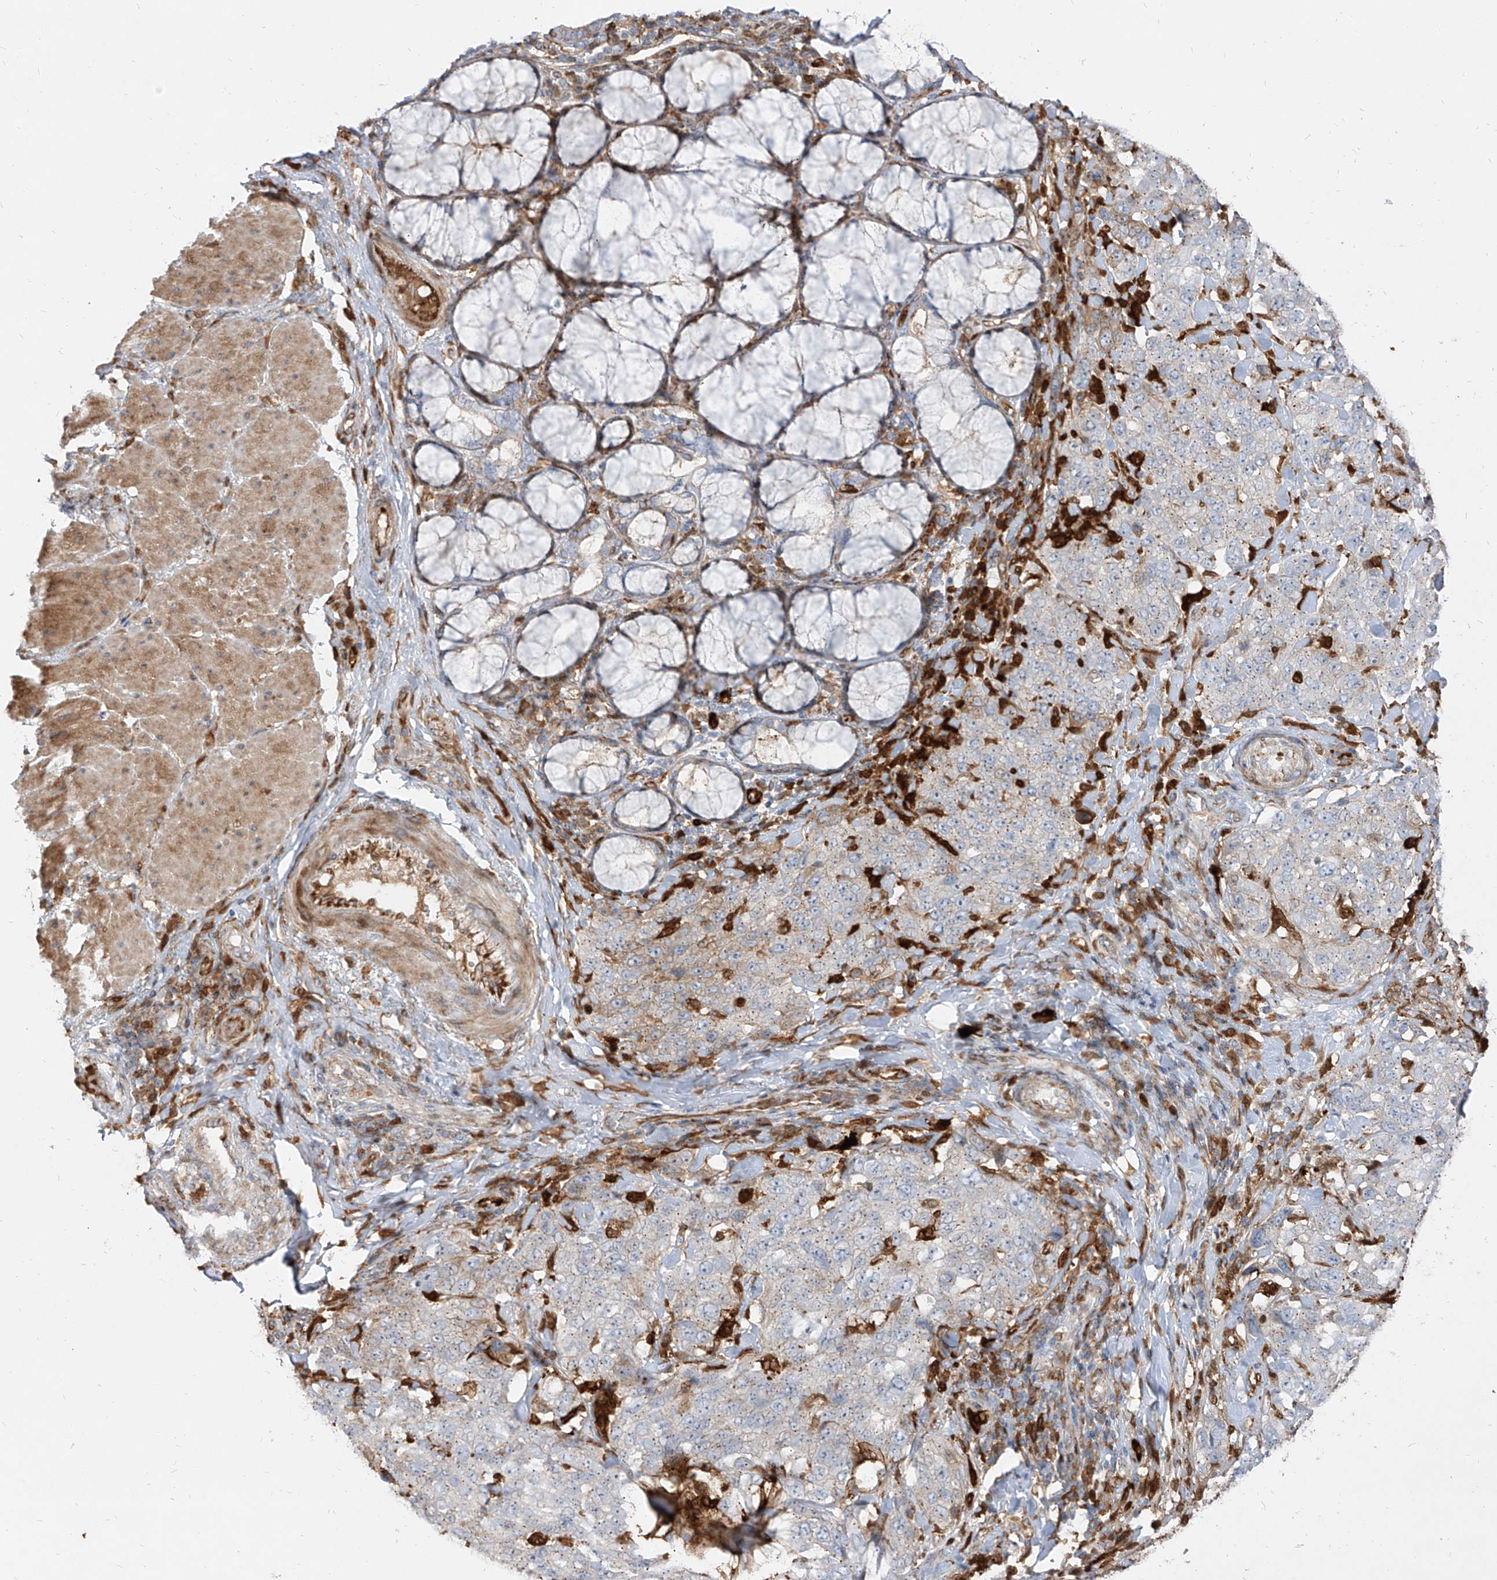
{"staining": {"intensity": "weak", "quantity": "<25%", "location": "cytoplasmic/membranous"}, "tissue": "stomach cancer", "cell_type": "Tumor cells", "image_type": "cancer", "snomed": [{"axis": "morphology", "description": "Adenocarcinoma, NOS"}, {"axis": "topography", "description": "Stomach"}], "caption": "Protein analysis of stomach cancer (adenocarcinoma) demonstrates no significant staining in tumor cells.", "gene": "KYNU", "patient": {"sex": "male", "age": 48}}